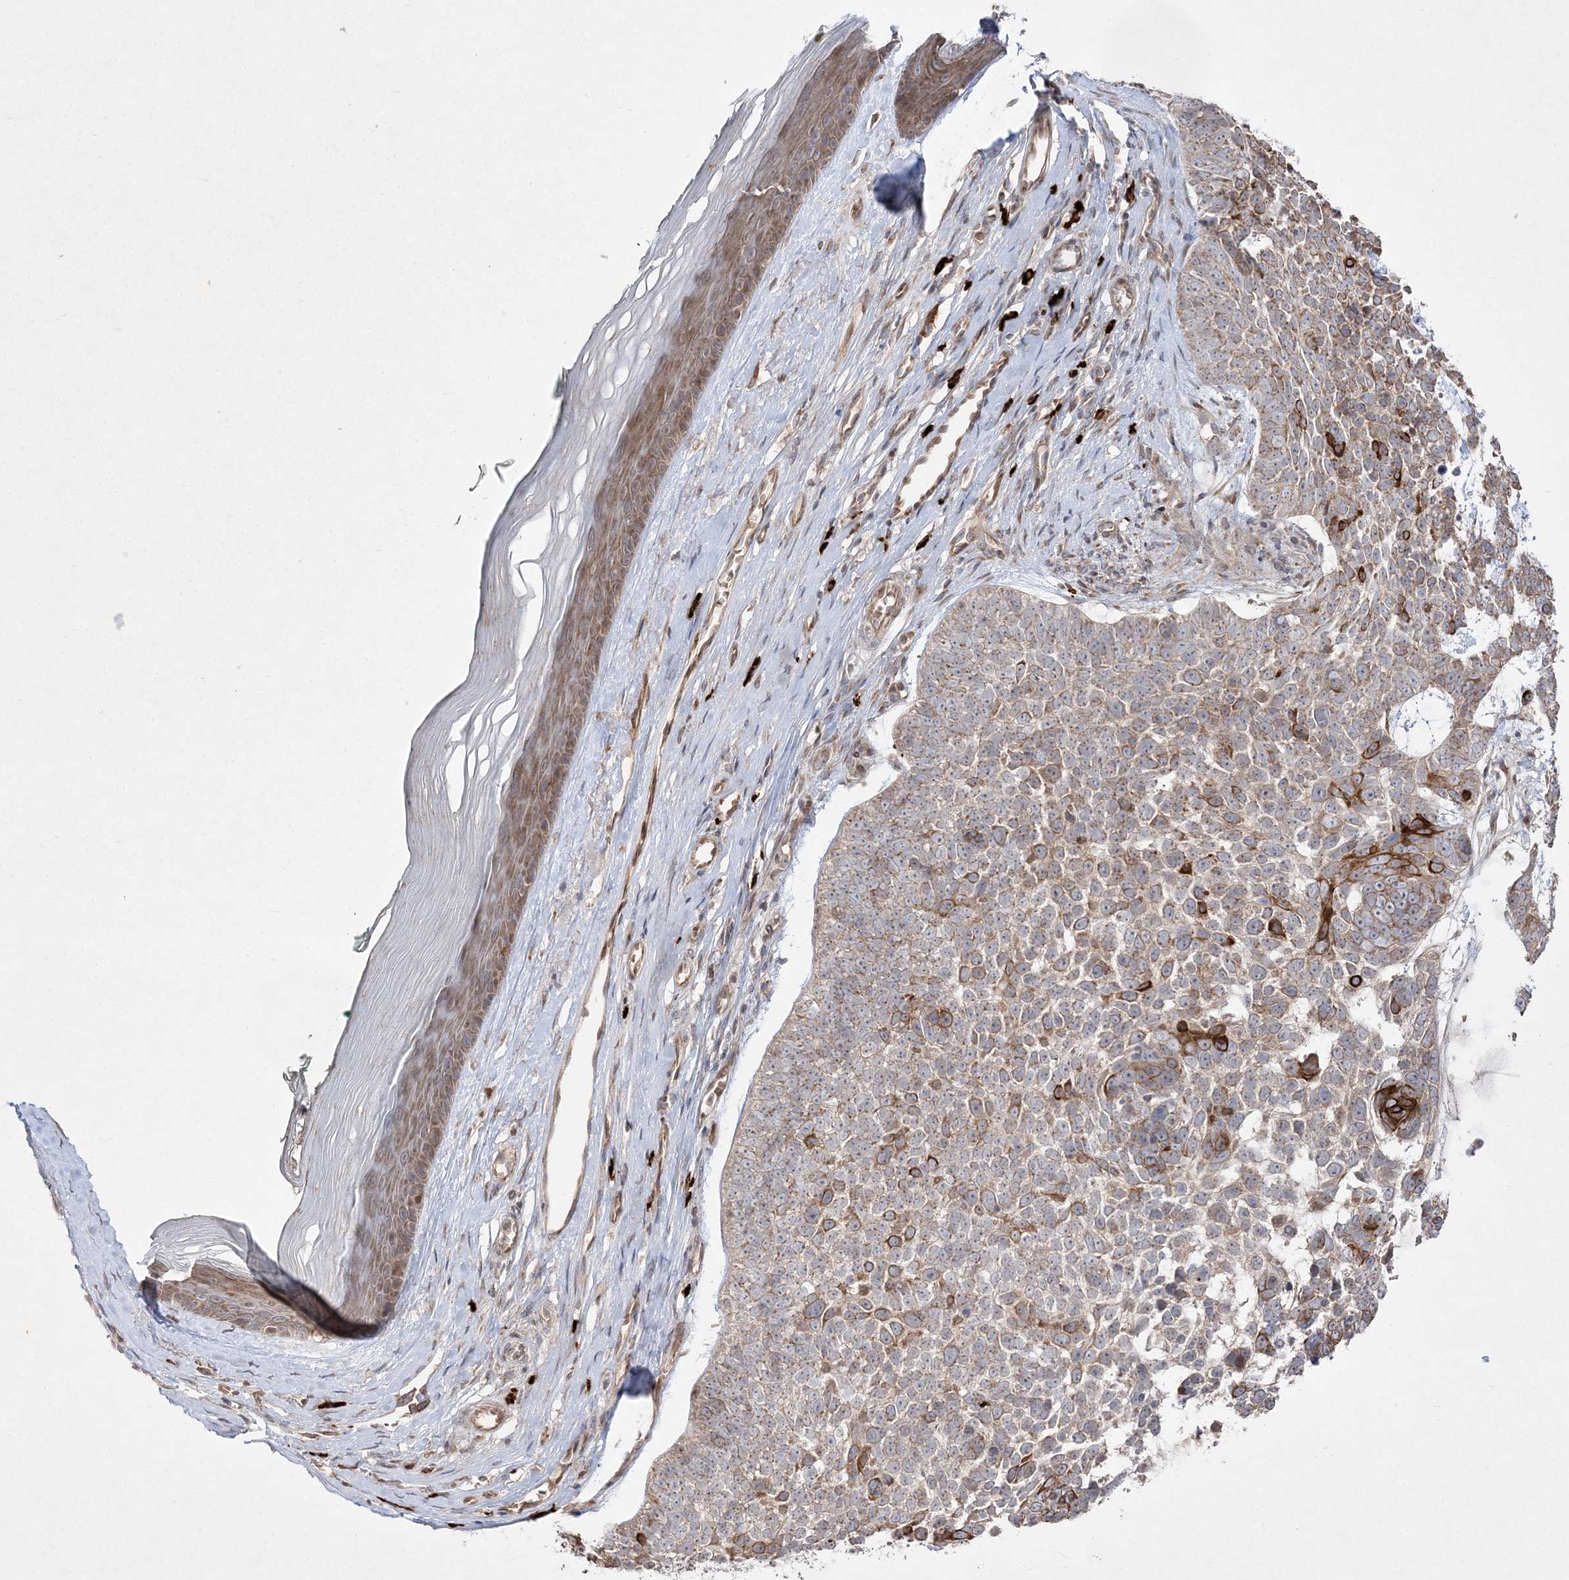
{"staining": {"intensity": "moderate", "quantity": "25%-75%", "location": "cytoplasmic/membranous"}, "tissue": "skin cancer", "cell_type": "Tumor cells", "image_type": "cancer", "snomed": [{"axis": "morphology", "description": "Basal cell carcinoma"}, {"axis": "topography", "description": "Skin"}], "caption": "Immunohistochemistry (IHC) micrograph of neoplastic tissue: human skin cancer stained using immunohistochemistry shows medium levels of moderate protein expression localized specifically in the cytoplasmic/membranous of tumor cells, appearing as a cytoplasmic/membranous brown color.", "gene": "CLNK", "patient": {"sex": "female", "age": 81}}